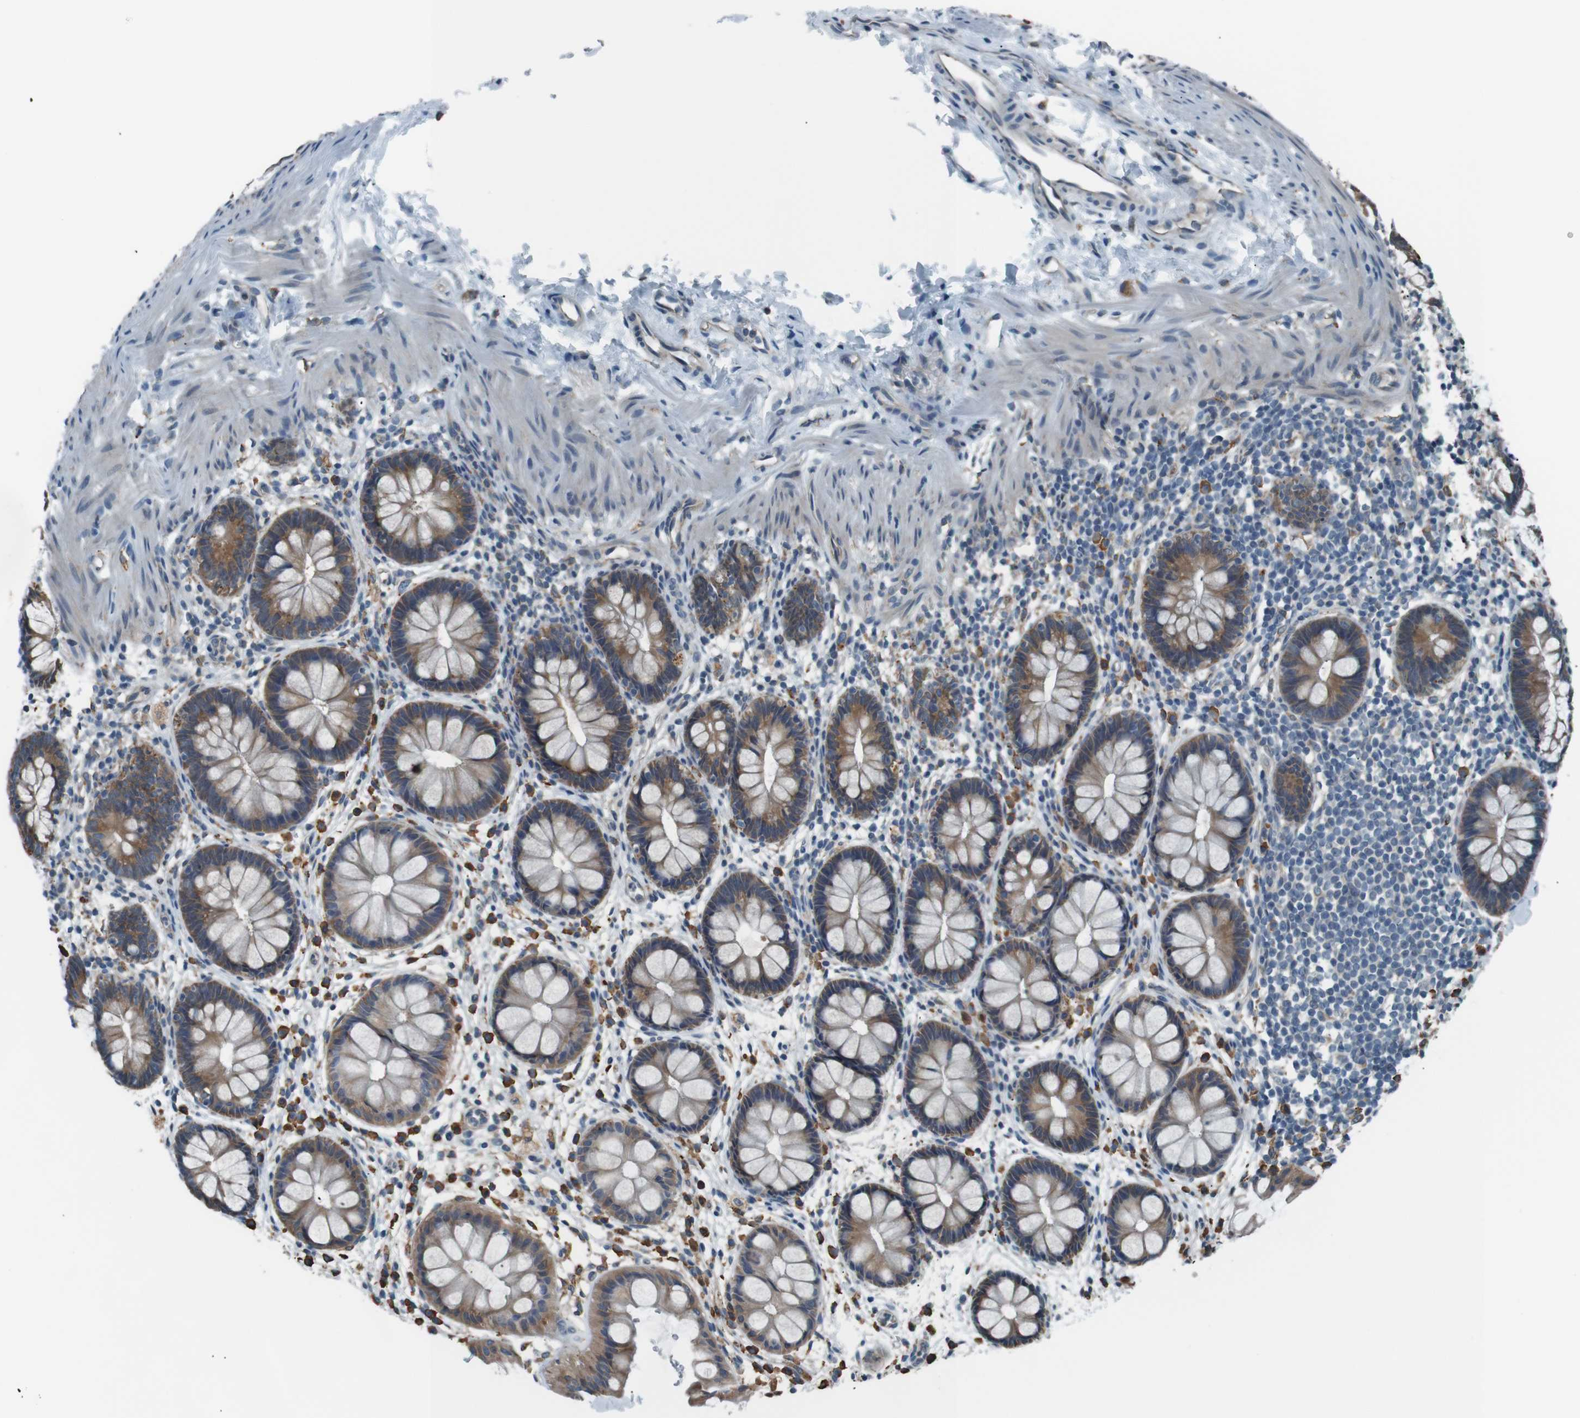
{"staining": {"intensity": "moderate", "quantity": ">75%", "location": "cytoplasmic/membranous"}, "tissue": "rectum", "cell_type": "Glandular cells", "image_type": "normal", "snomed": [{"axis": "morphology", "description": "Normal tissue, NOS"}, {"axis": "topography", "description": "Rectum"}], "caption": "The immunohistochemical stain highlights moderate cytoplasmic/membranous positivity in glandular cells of normal rectum.", "gene": "SIGMAR1", "patient": {"sex": "female", "age": 24}}